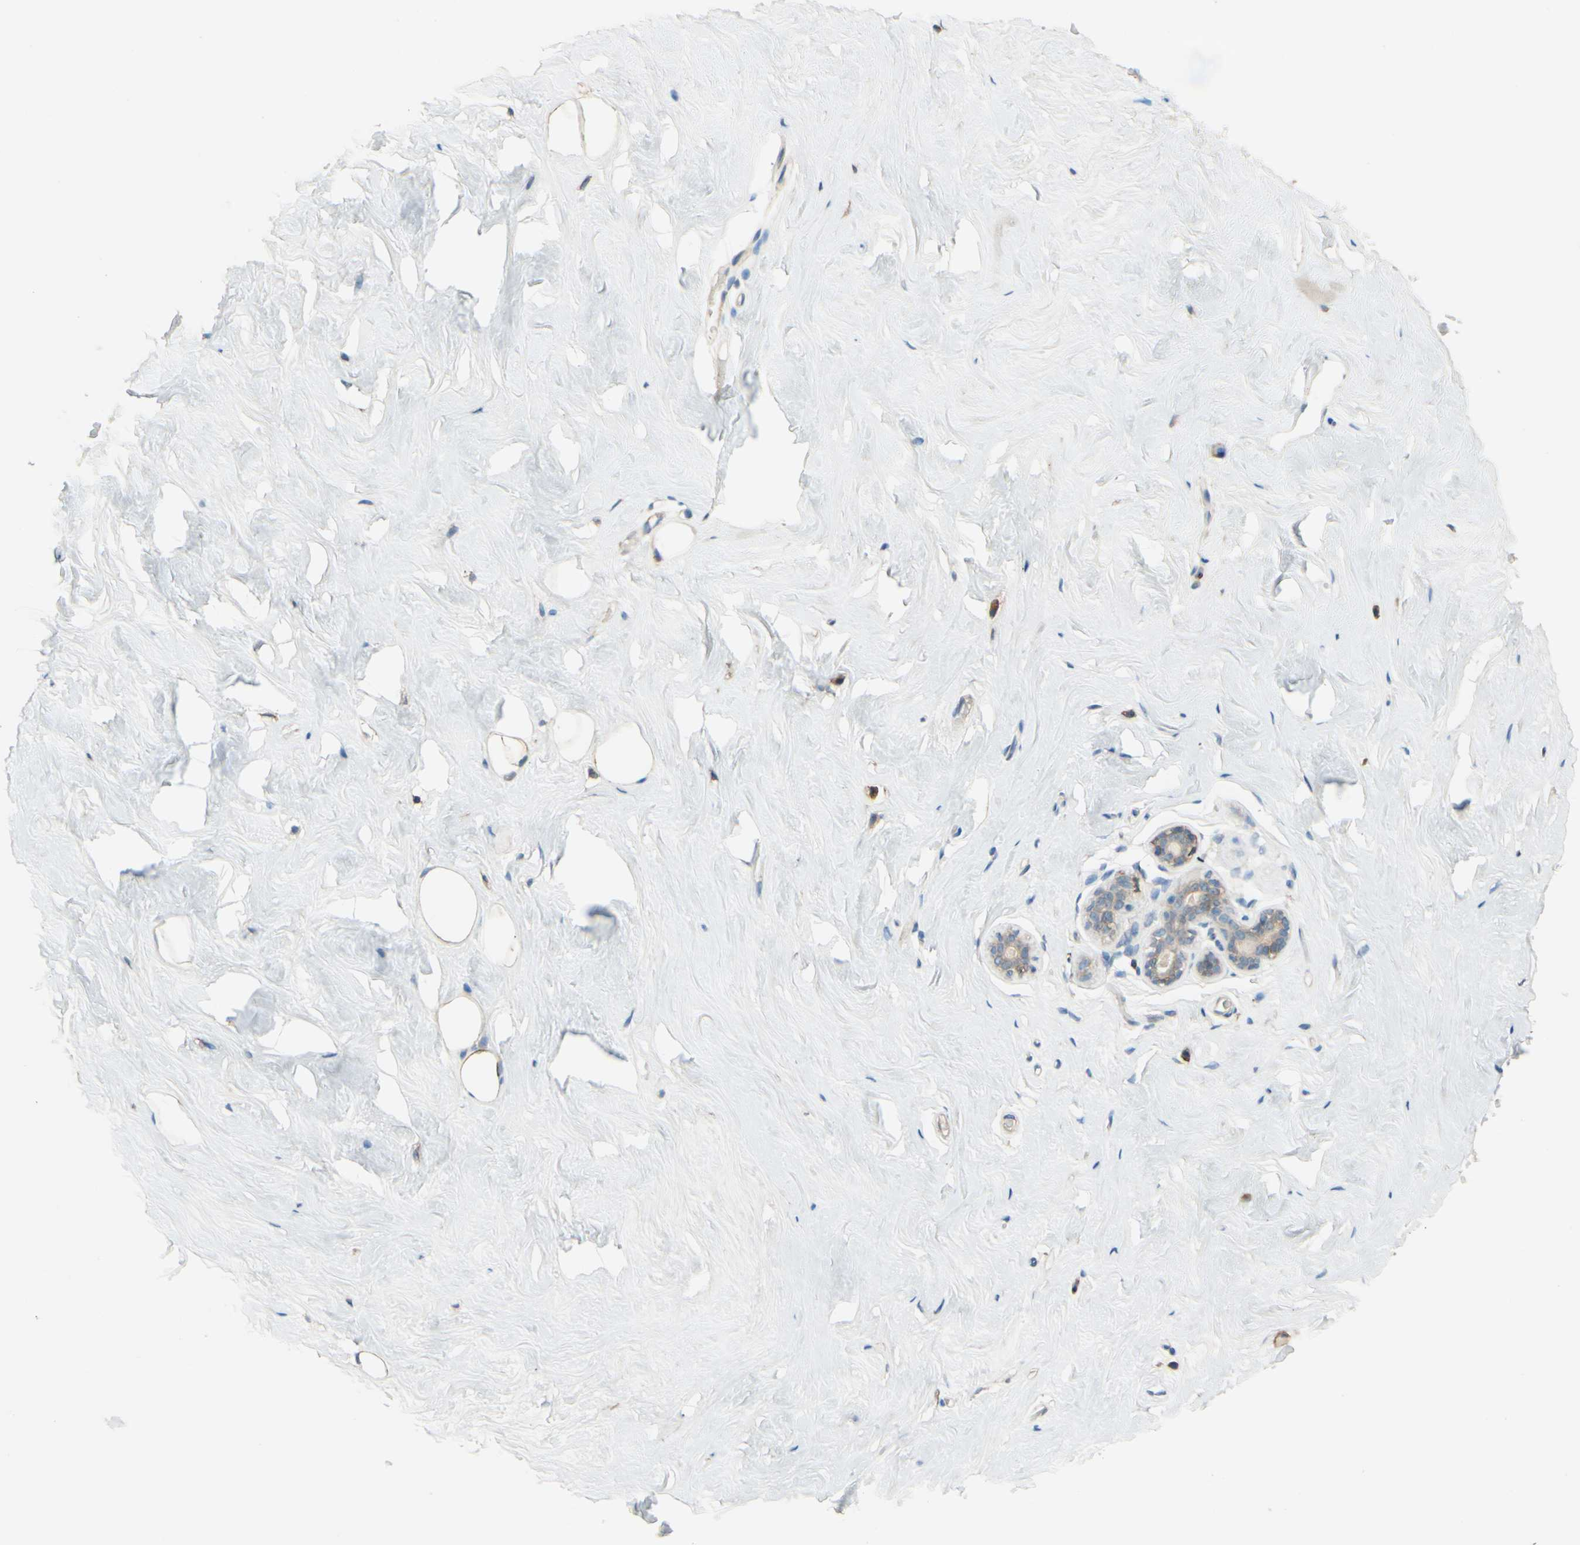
{"staining": {"intensity": "negative", "quantity": "none", "location": "none"}, "tissue": "breast", "cell_type": "Adipocytes", "image_type": "normal", "snomed": [{"axis": "morphology", "description": "Normal tissue, NOS"}, {"axis": "topography", "description": "Breast"}], "caption": "Photomicrograph shows no significant protein expression in adipocytes of normal breast. (Stains: DAB (3,3'-diaminobenzidine) immunohistochemistry (IHC) with hematoxylin counter stain, Microscopy: brightfield microscopy at high magnification).", "gene": "POR", "patient": {"sex": "female", "age": 75}}